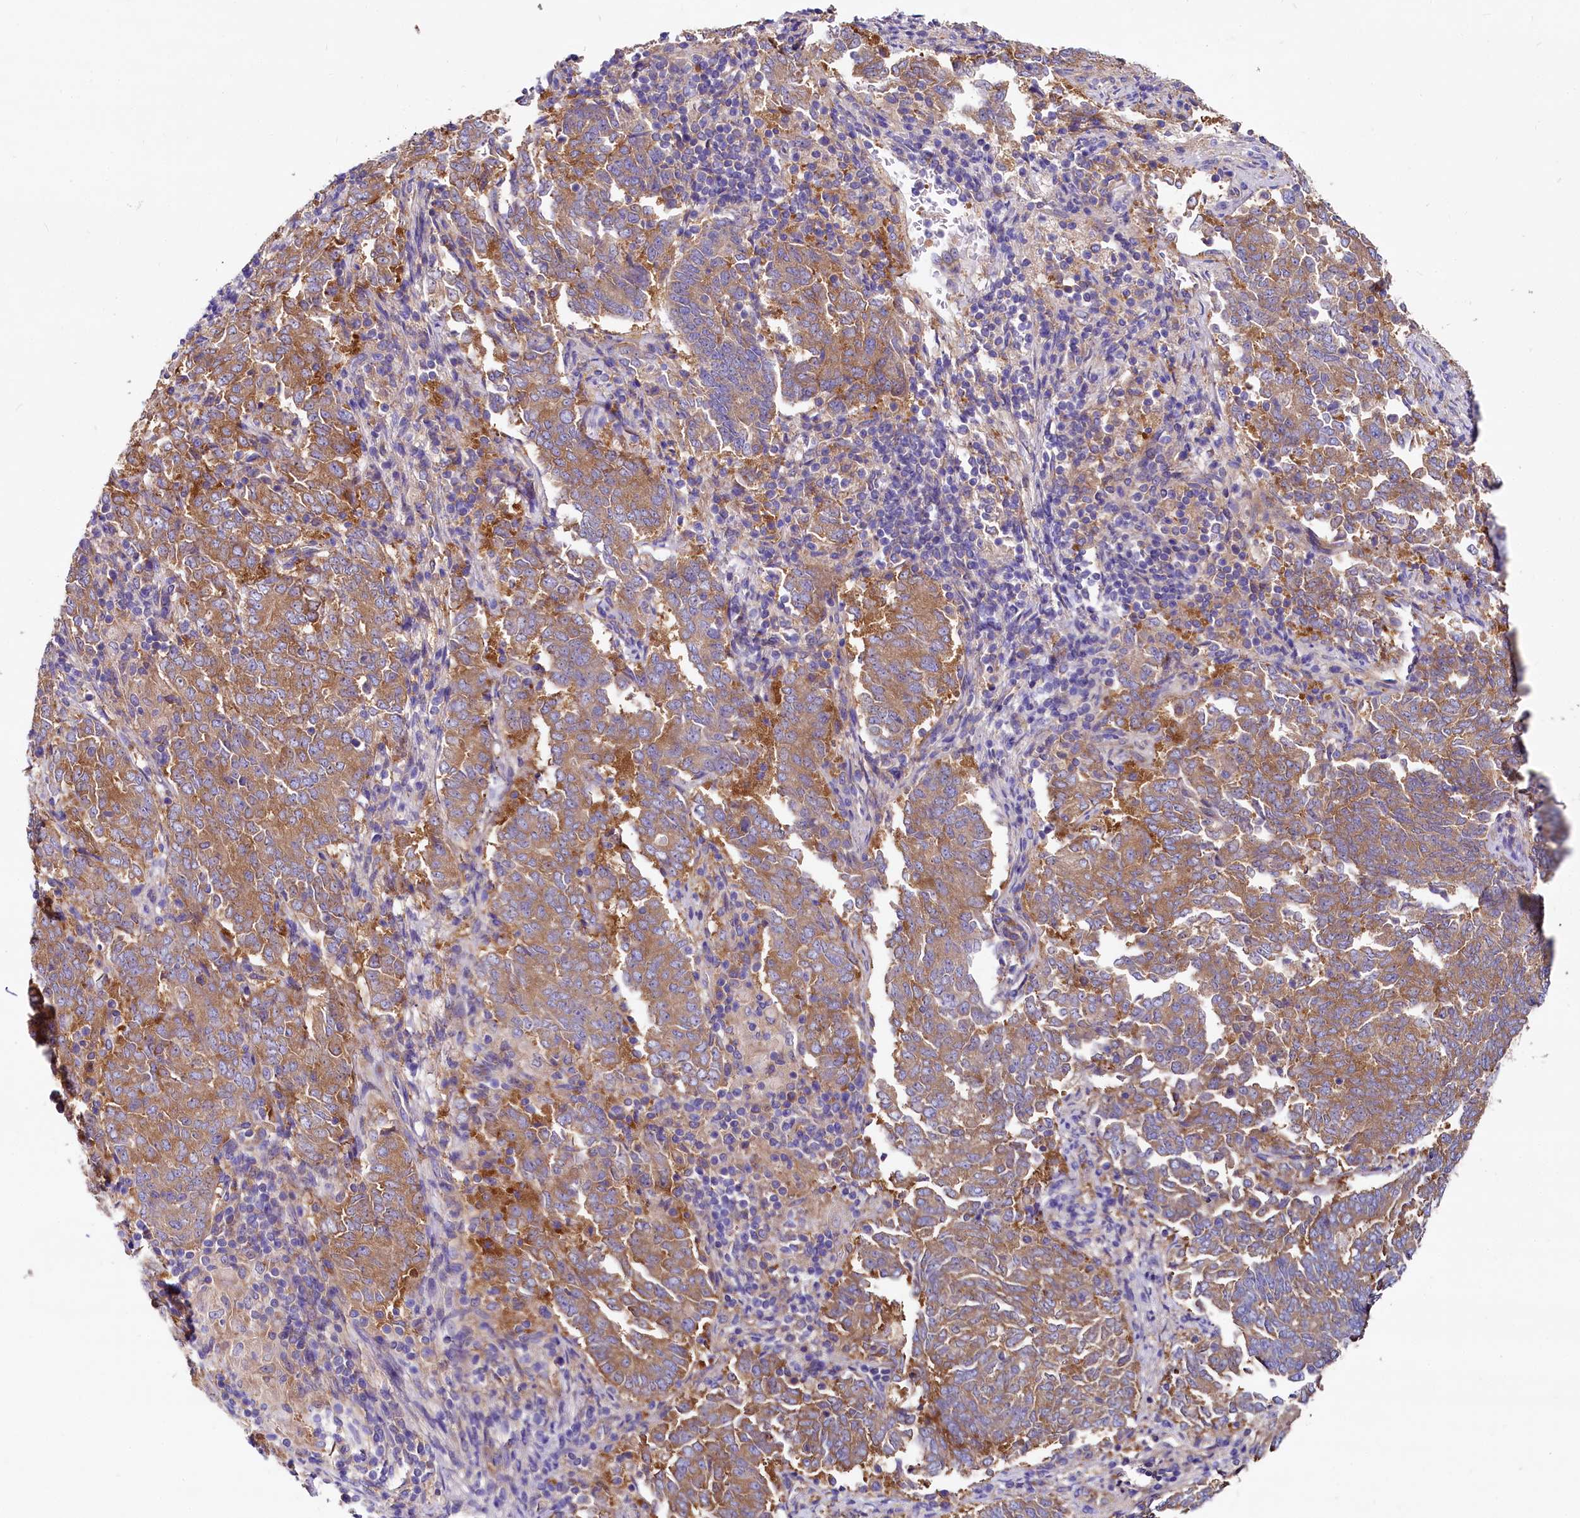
{"staining": {"intensity": "moderate", "quantity": ">75%", "location": "cytoplasmic/membranous"}, "tissue": "endometrial cancer", "cell_type": "Tumor cells", "image_type": "cancer", "snomed": [{"axis": "morphology", "description": "Adenocarcinoma, NOS"}, {"axis": "topography", "description": "Endometrium"}], "caption": "Endometrial adenocarcinoma stained with a protein marker reveals moderate staining in tumor cells.", "gene": "QARS1", "patient": {"sex": "female", "age": 80}}